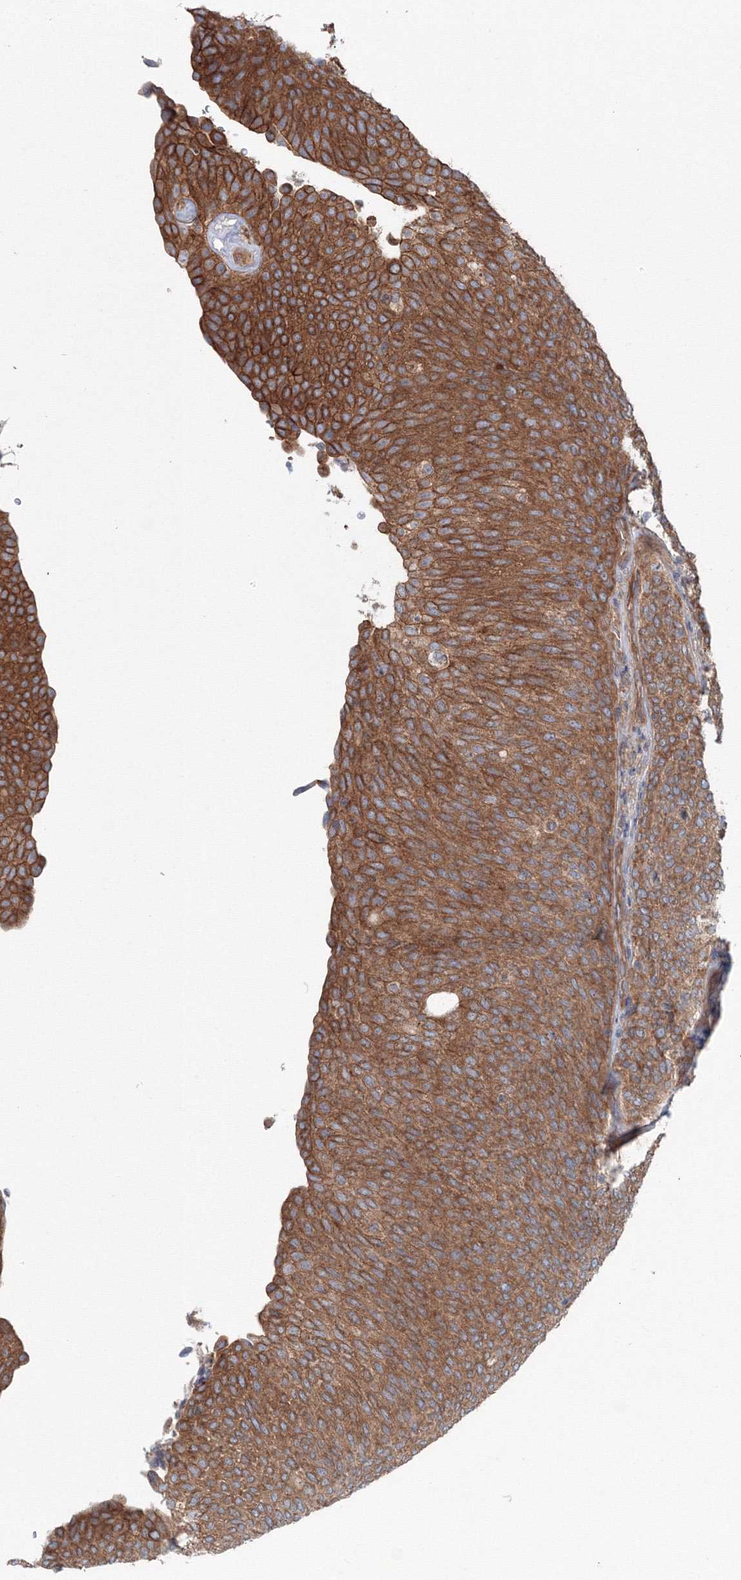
{"staining": {"intensity": "moderate", "quantity": ">75%", "location": "cytoplasmic/membranous"}, "tissue": "urothelial cancer", "cell_type": "Tumor cells", "image_type": "cancer", "snomed": [{"axis": "morphology", "description": "Urothelial carcinoma, Low grade"}, {"axis": "topography", "description": "Urinary bladder"}], "caption": "Tumor cells demonstrate medium levels of moderate cytoplasmic/membranous expression in about >75% of cells in human urothelial cancer.", "gene": "EXOC1", "patient": {"sex": "female", "age": 79}}